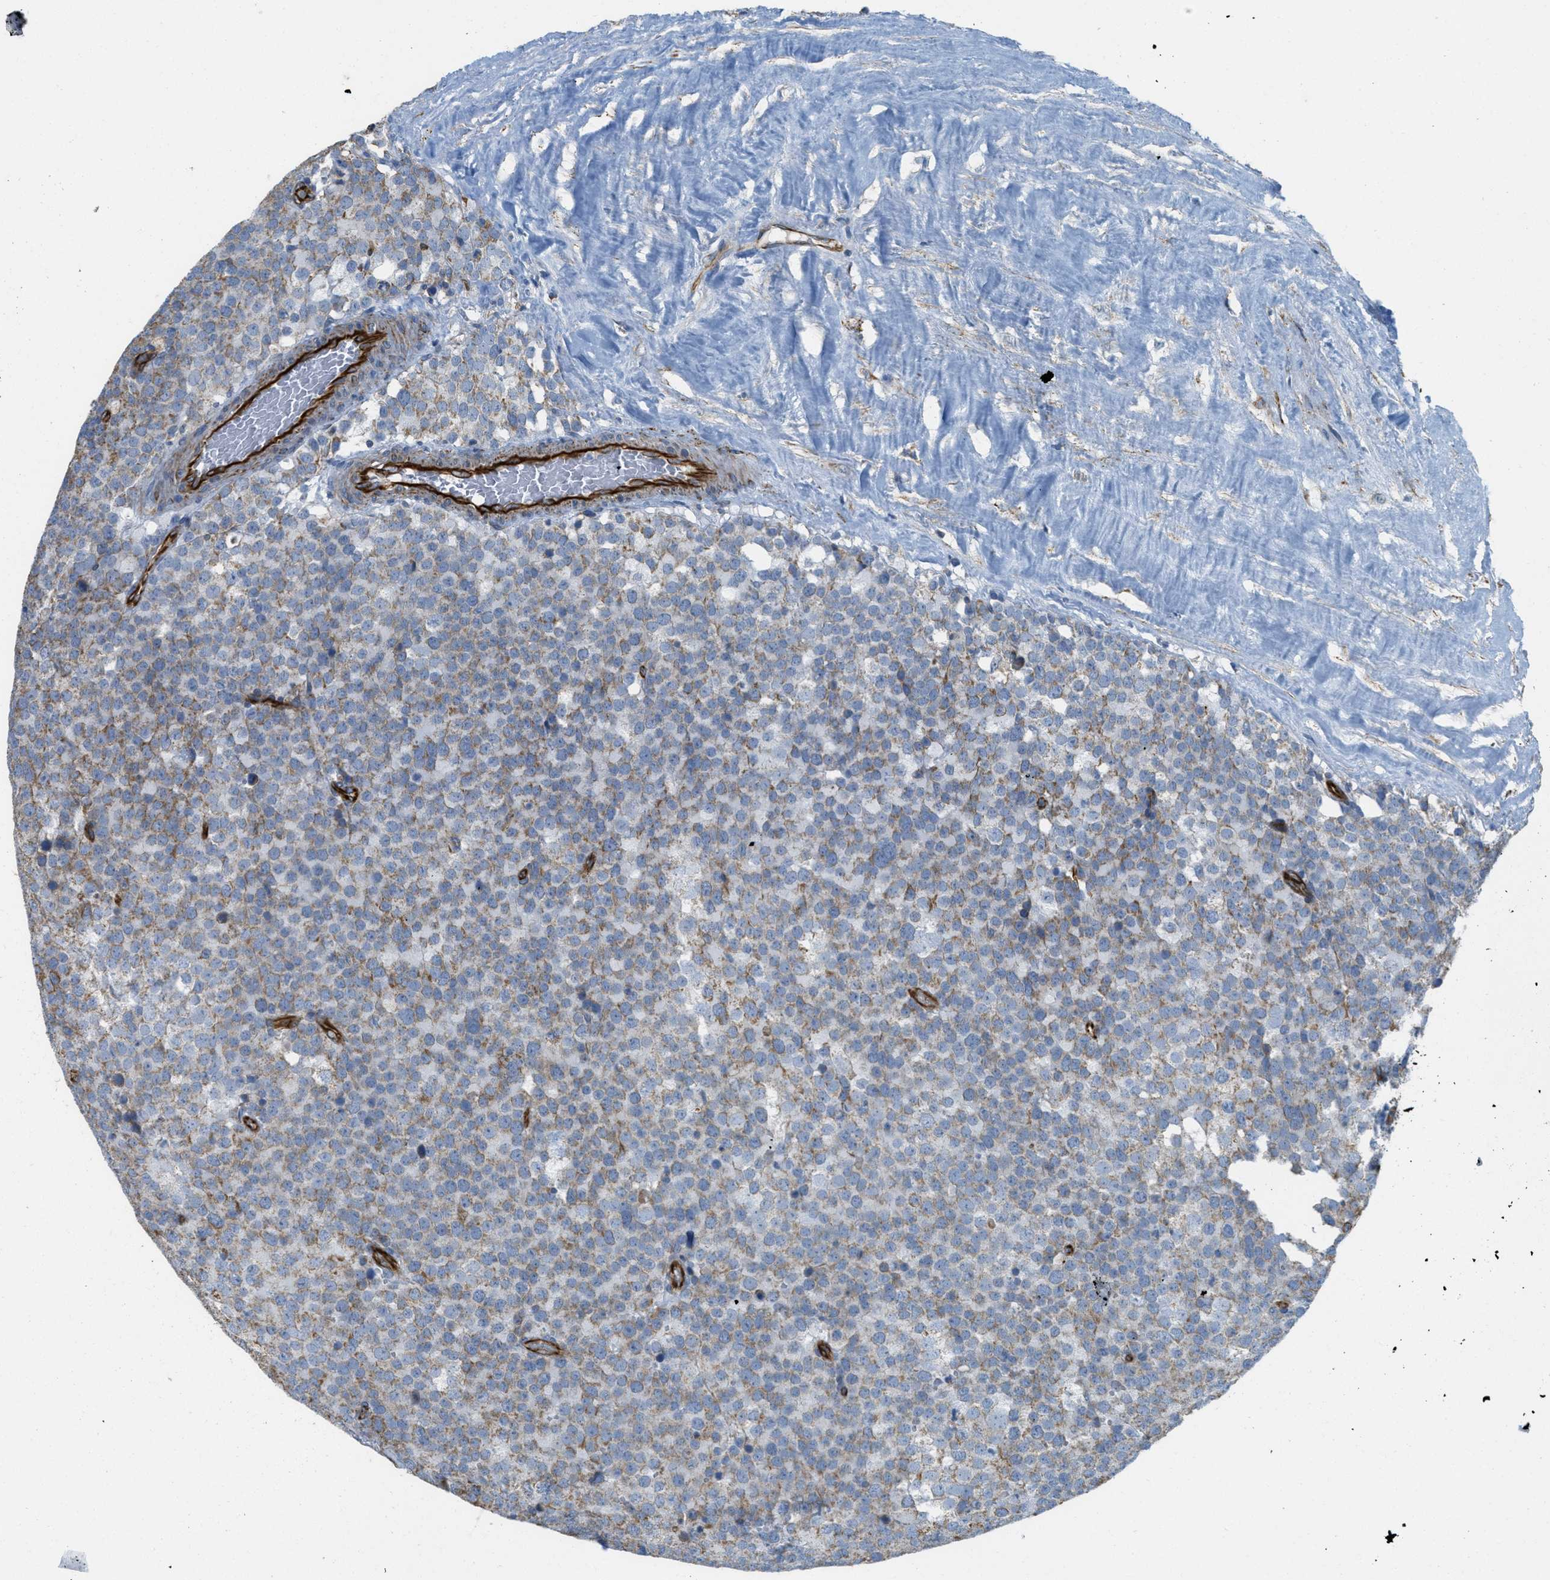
{"staining": {"intensity": "weak", "quantity": "25%-75%", "location": "cytoplasmic/membranous"}, "tissue": "testis cancer", "cell_type": "Tumor cells", "image_type": "cancer", "snomed": [{"axis": "morphology", "description": "Normal tissue, NOS"}, {"axis": "morphology", "description": "Seminoma, NOS"}, {"axis": "topography", "description": "Testis"}], "caption": "Tumor cells display weak cytoplasmic/membranous expression in about 25%-75% of cells in testis seminoma. (brown staining indicates protein expression, while blue staining denotes nuclei).", "gene": "BTN3A1", "patient": {"sex": "male", "age": 71}}